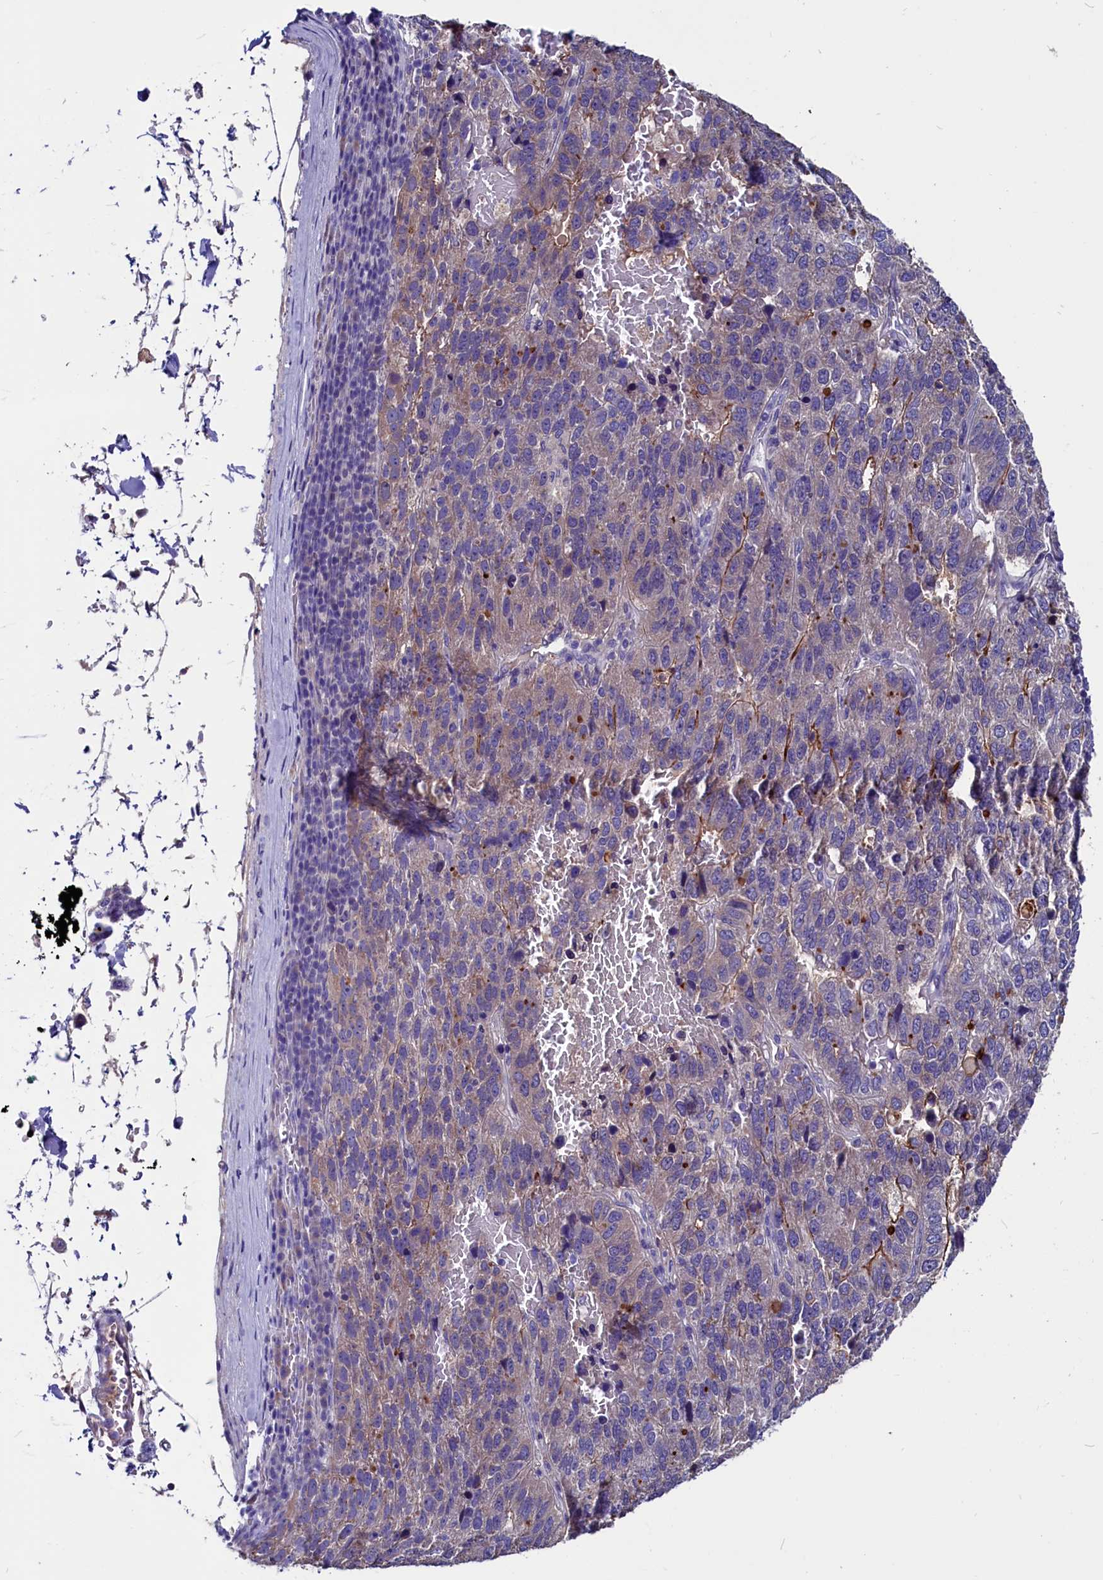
{"staining": {"intensity": "weak", "quantity": "<25%", "location": "cytoplasmic/membranous"}, "tissue": "pancreatic cancer", "cell_type": "Tumor cells", "image_type": "cancer", "snomed": [{"axis": "morphology", "description": "Adenocarcinoma, NOS"}, {"axis": "topography", "description": "Pancreas"}], "caption": "IHC photomicrograph of pancreatic cancer stained for a protein (brown), which displays no positivity in tumor cells.", "gene": "CCBE1", "patient": {"sex": "female", "age": 61}}